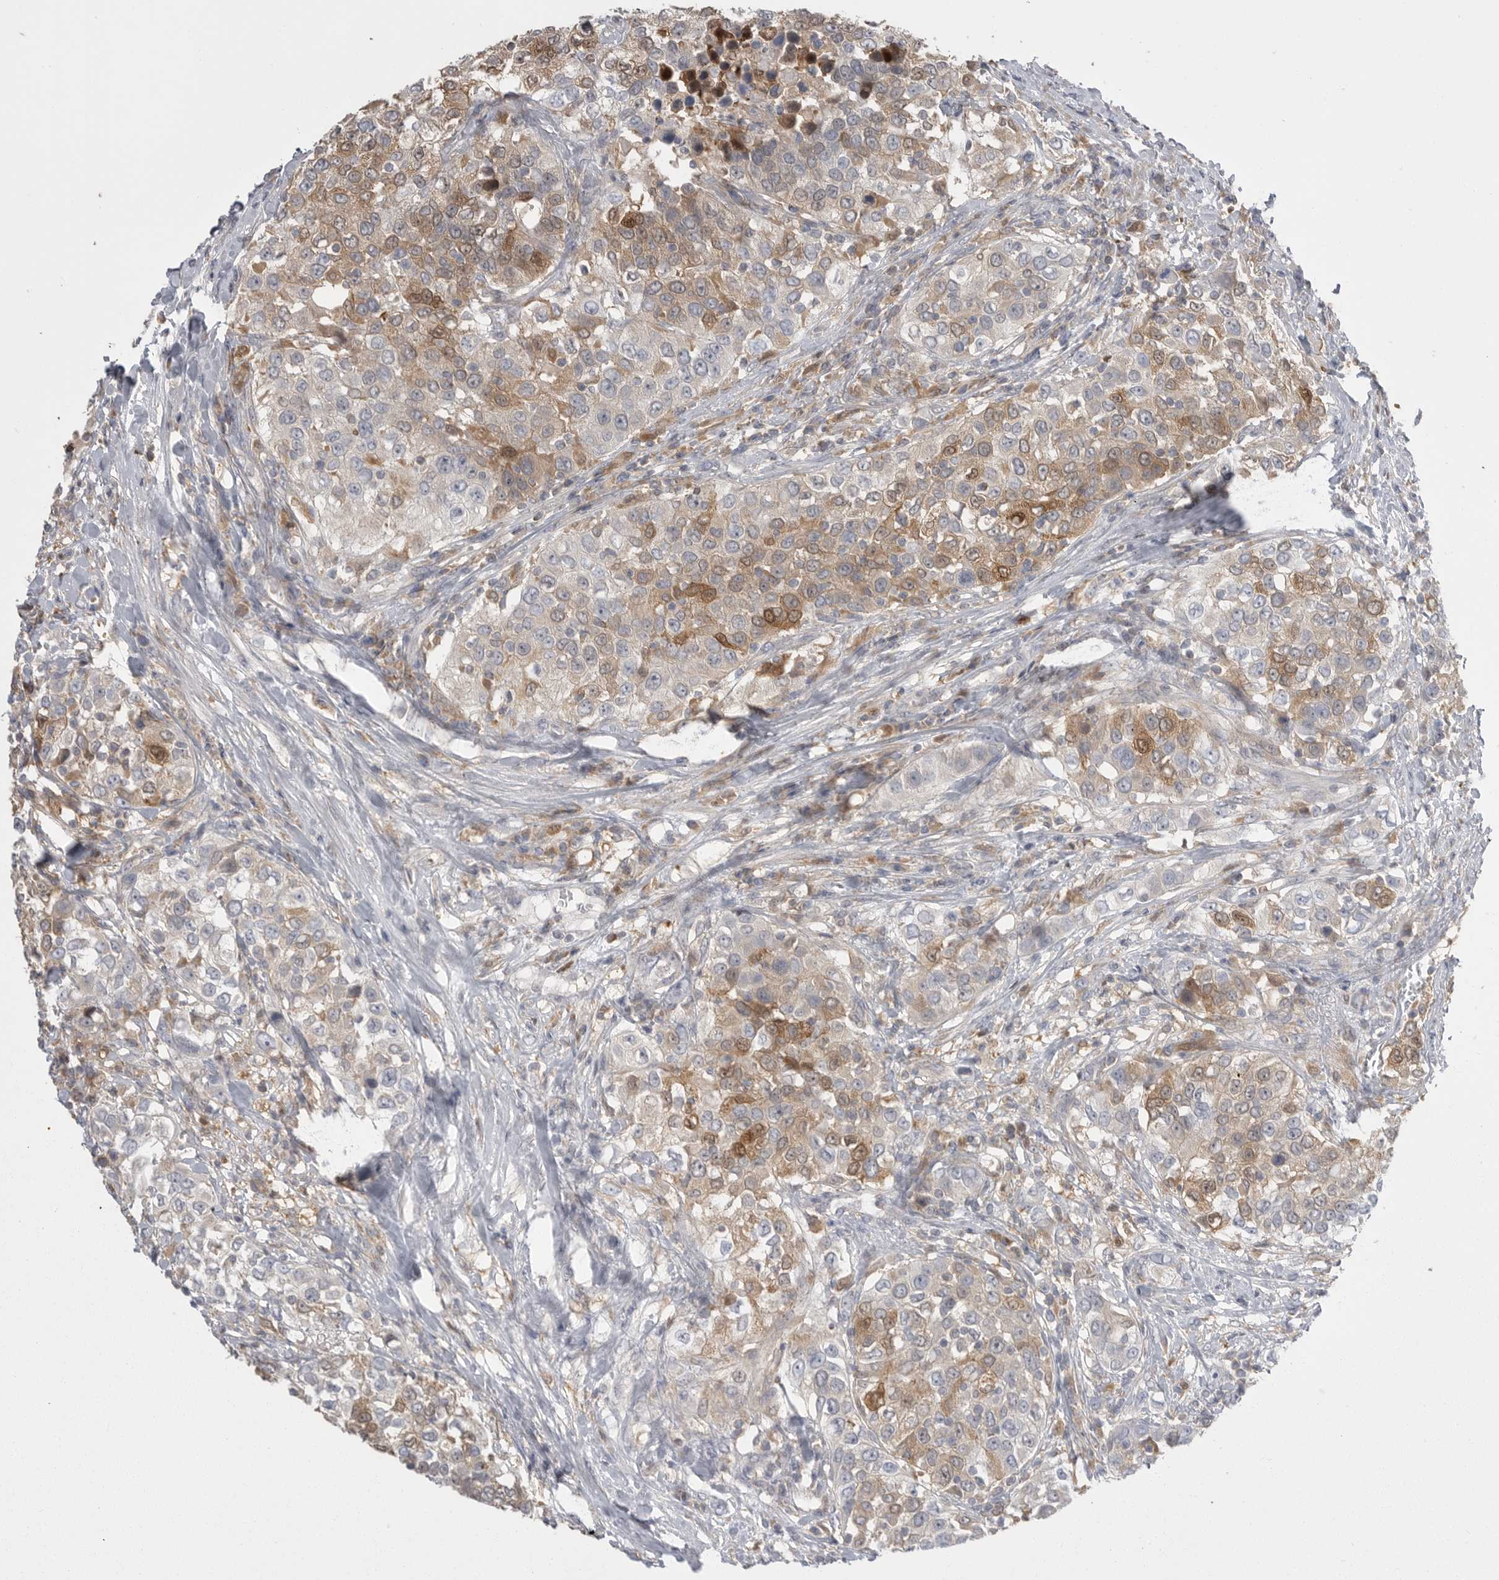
{"staining": {"intensity": "moderate", "quantity": ">75%", "location": "cytoplasmic/membranous"}, "tissue": "urothelial cancer", "cell_type": "Tumor cells", "image_type": "cancer", "snomed": [{"axis": "morphology", "description": "Urothelial carcinoma, High grade"}, {"axis": "topography", "description": "Urinary bladder"}], "caption": "High-grade urothelial carcinoma stained with a protein marker reveals moderate staining in tumor cells.", "gene": "KYAT3", "patient": {"sex": "female", "age": 80}}